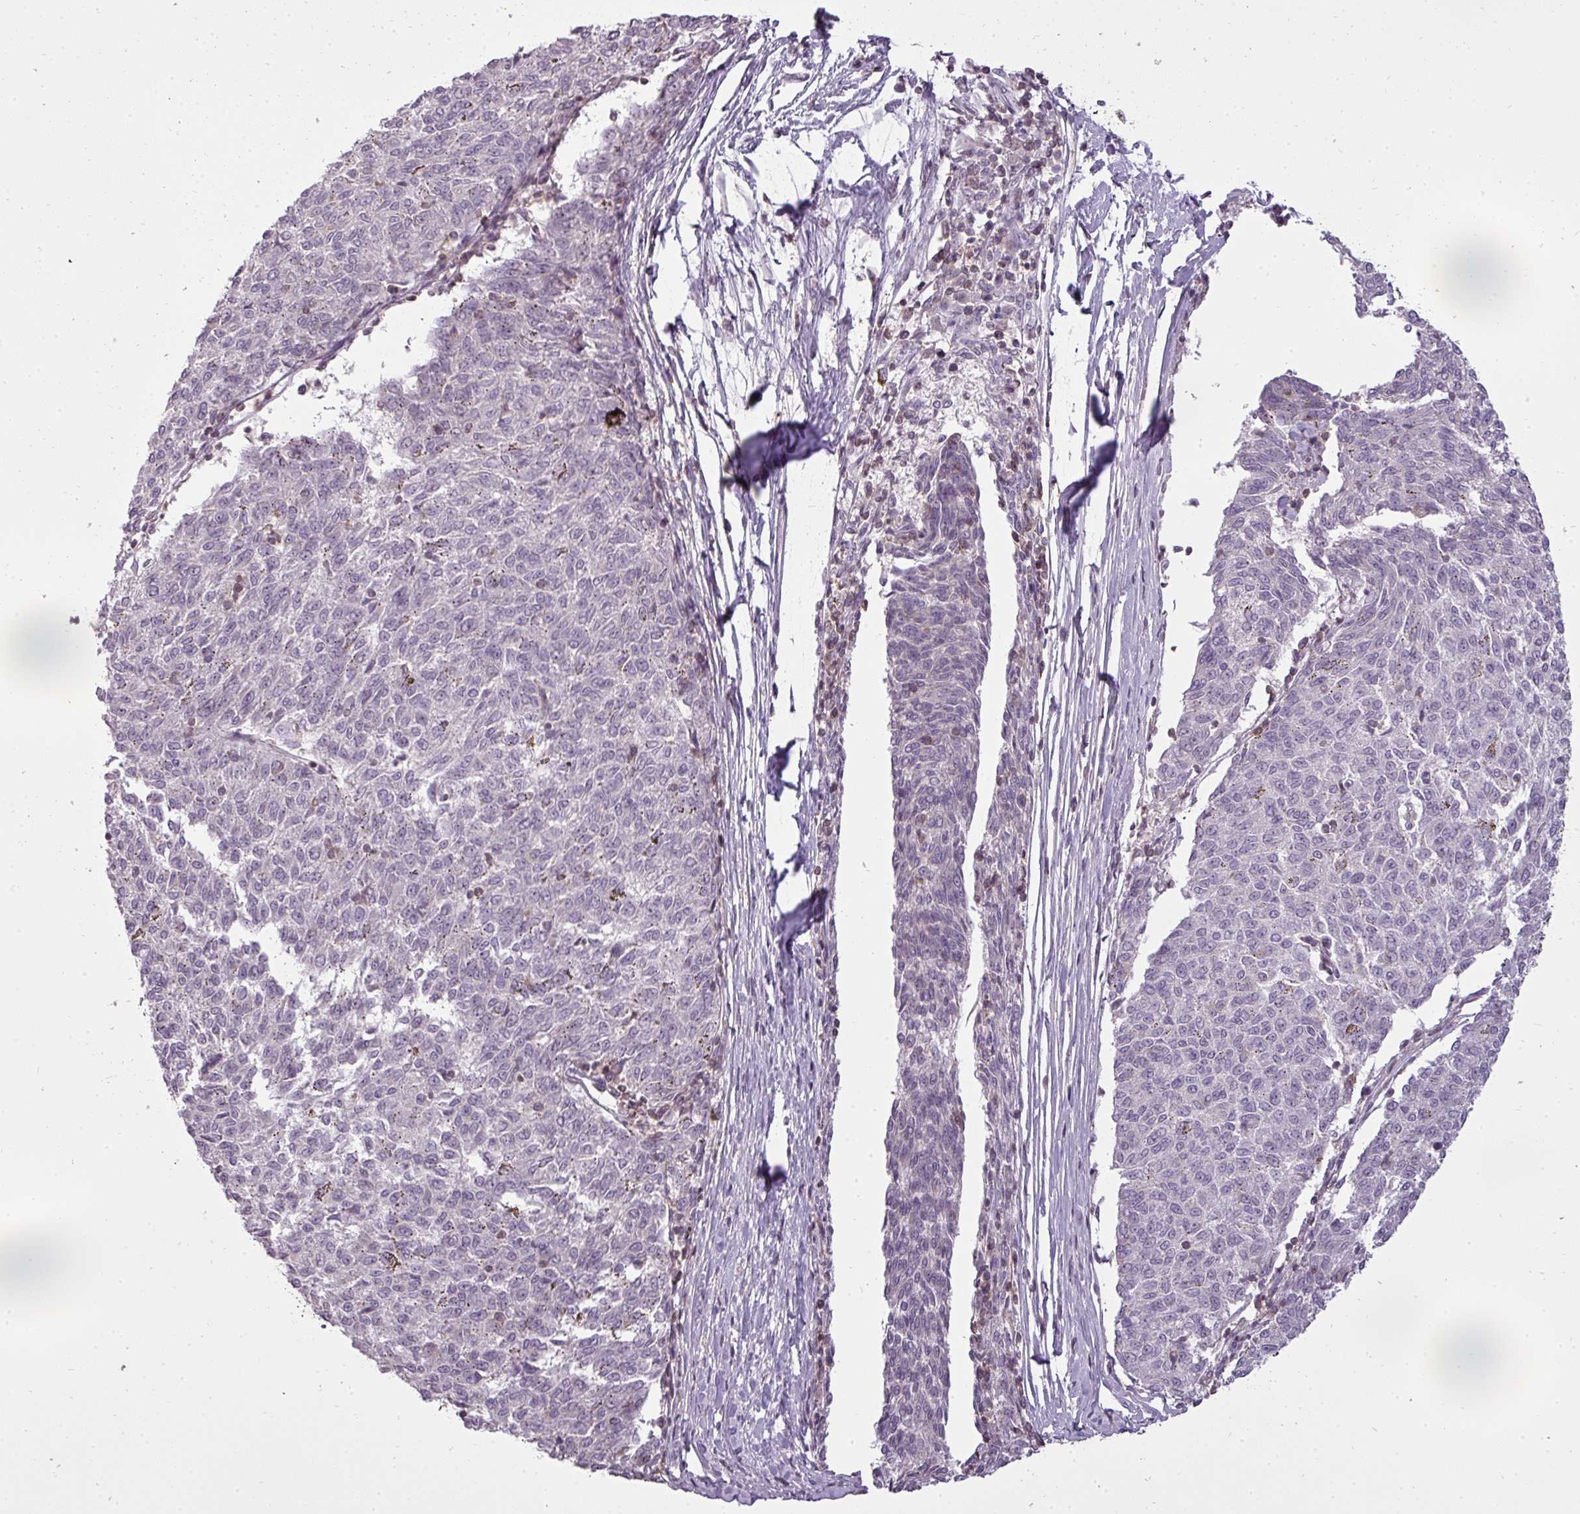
{"staining": {"intensity": "negative", "quantity": "none", "location": "none"}, "tissue": "melanoma", "cell_type": "Tumor cells", "image_type": "cancer", "snomed": [{"axis": "morphology", "description": "Malignant melanoma, NOS"}, {"axis": "topography", "description": "Skin"}], "caption": "The histopathology image exhibits no significant positivity in tumor cells of malignant melanoma. The staining is performed using DAB (3,3'-diaminobenzidine) brown chromogen with nuclei counter-stained in using hematoxylin.", "gene": "STK4", "patient": {"sex": "female", "age": 72}}